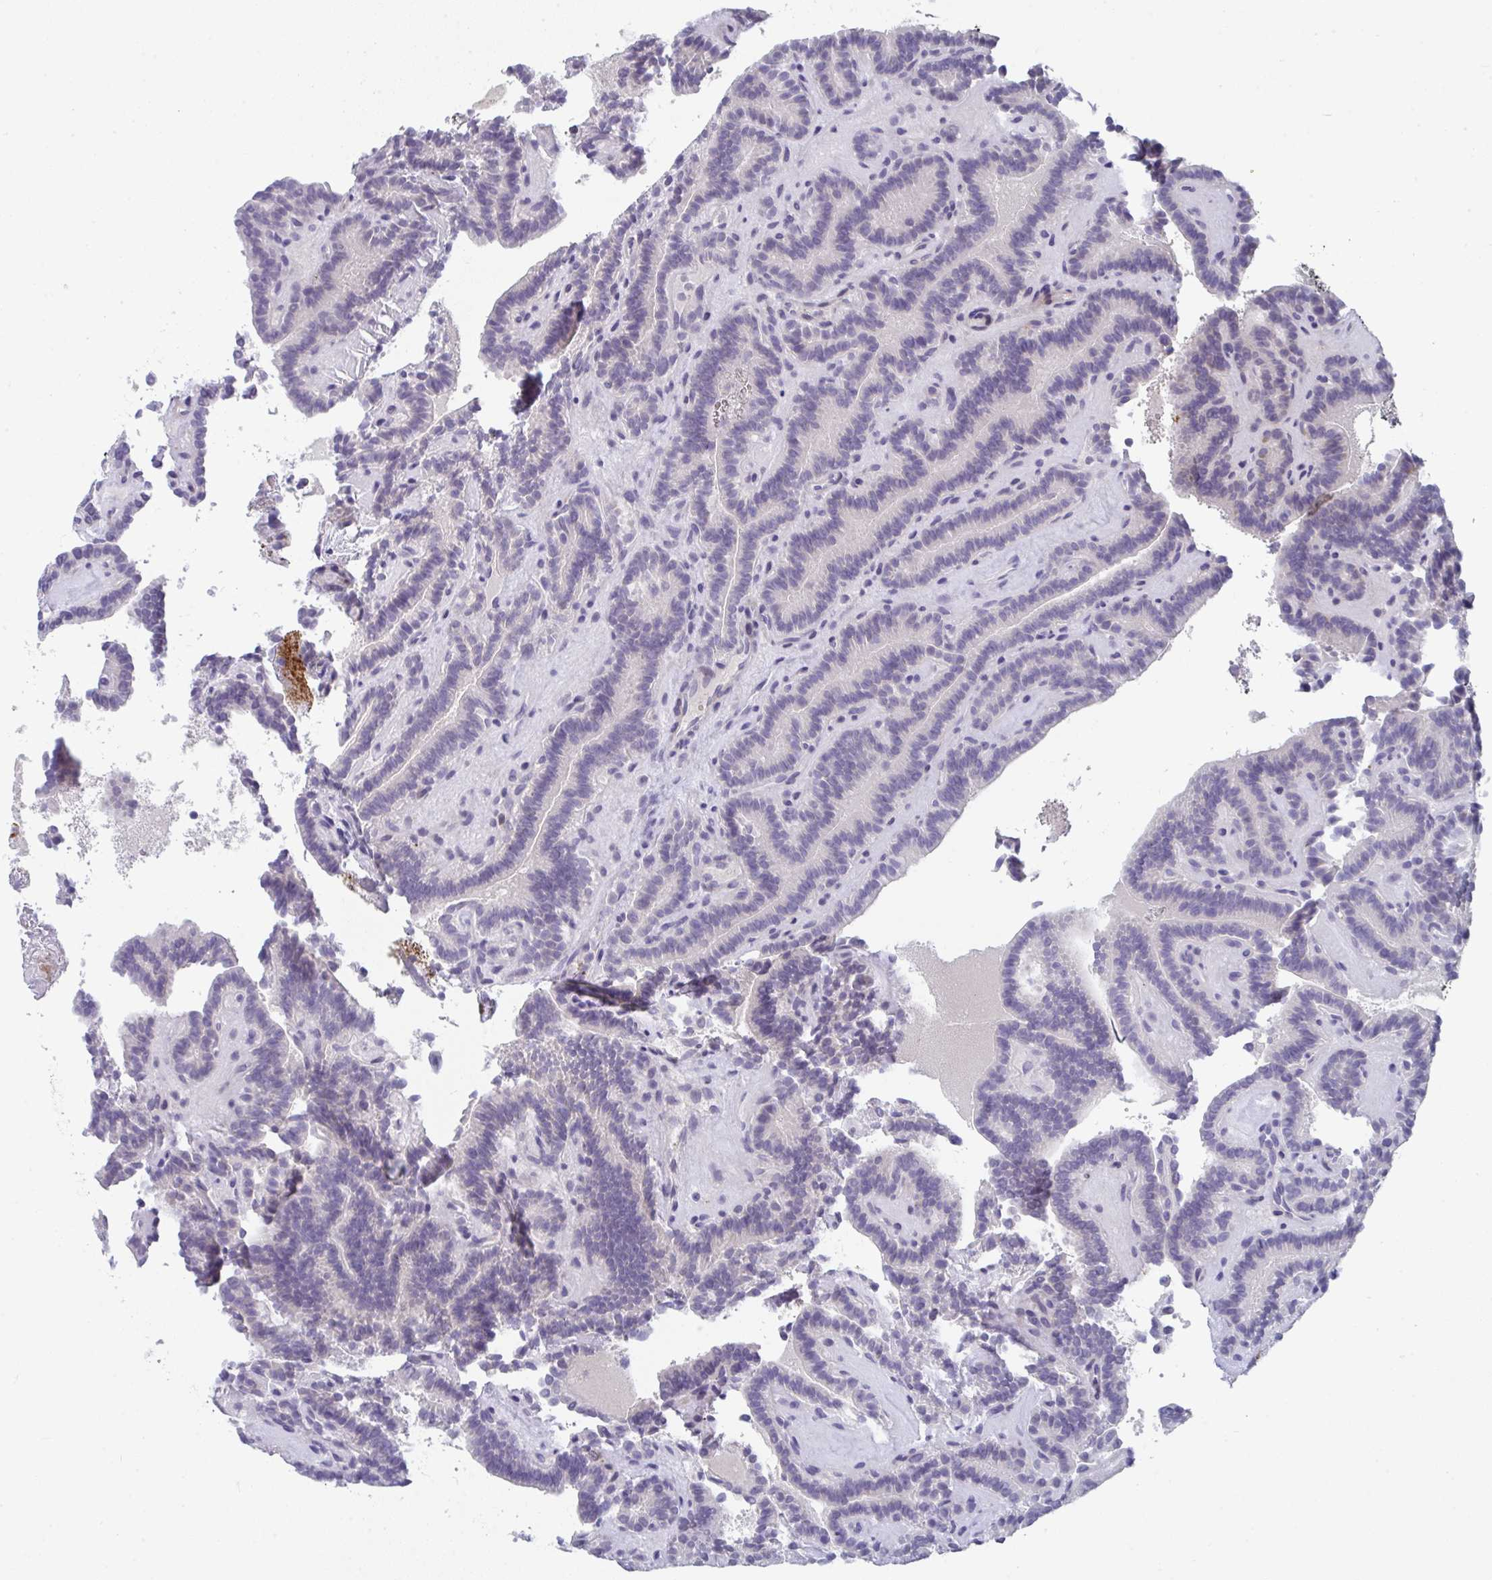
{"staining": {"intensity": "negative", "quantity": "none", "location": "none"}, "tissue": "thyroid cancer", "cell_type": "Tumor cells", "image_type": "cancer", "snomed": [{"axis": "morphology", "description": "Papillary adenocarcinoma, NOS"}, {"axis": "topography", "description": "Thyroid gland"}], "caption": "A histopathology image of thyroid cancer (papillary adenocarcinoma) stained for a protein displays no brown staining in tumor cells.", "gene": "AOC2", "patient": {"sex": "female", "age": 21}}